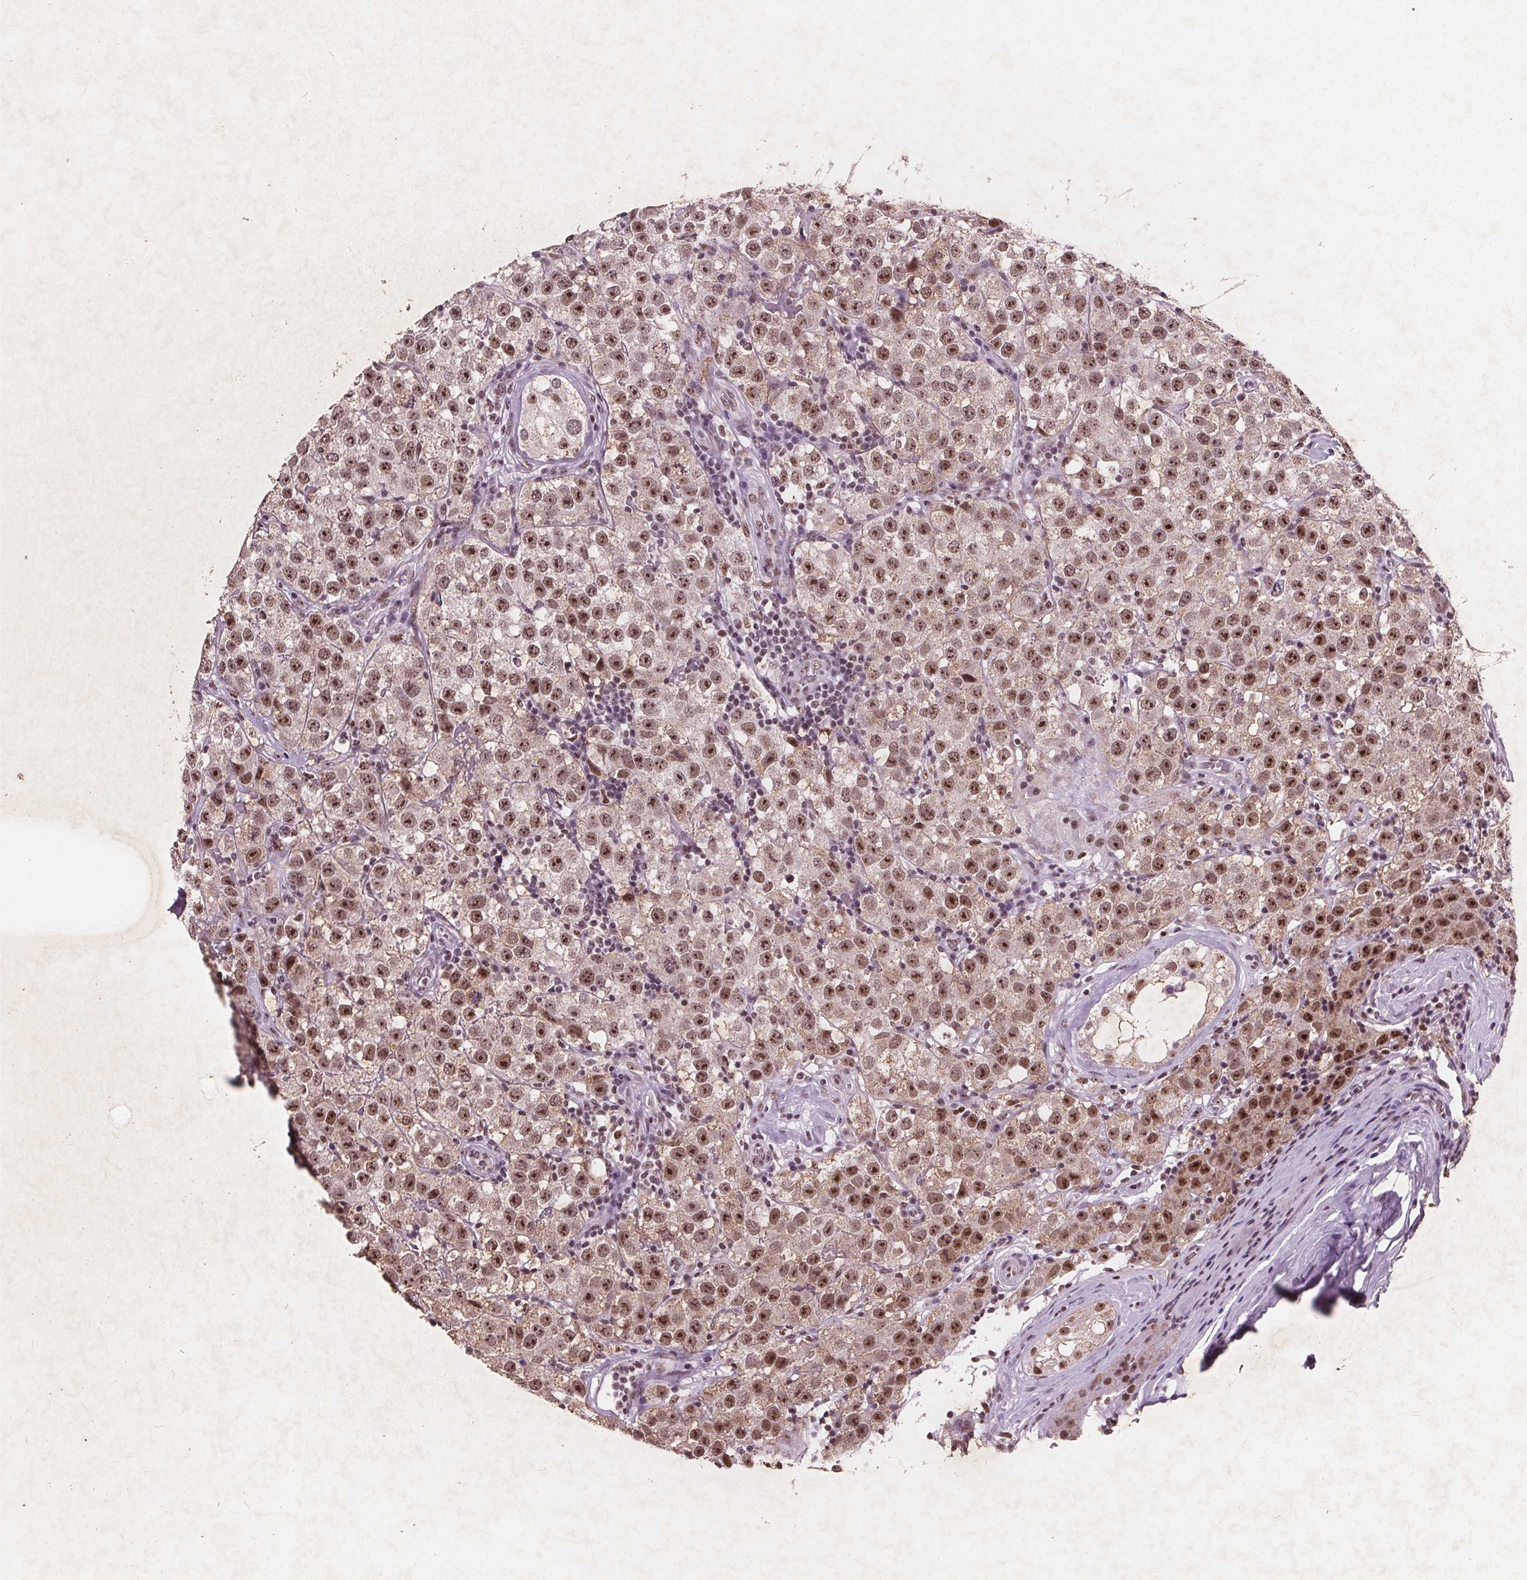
{"staining": {"intensity": "moderate", "quantity": ">75%", "location": "nuclear"}, "tissue": "testis cancer", "cell_type": "Tumor cells", "image_type": "cancer", "snomed": [{"axis": "morphology", "description": "Seminoma, NOS"}, {"axis": "topography", "description": "Testis"}], "caption": "The immunohistochemical stain shows moderate nuclear staining in tumor cells of testis cancer tissue.", "gene": "RPS6KA2", "patient": {"sex": "male", "age": 34}}